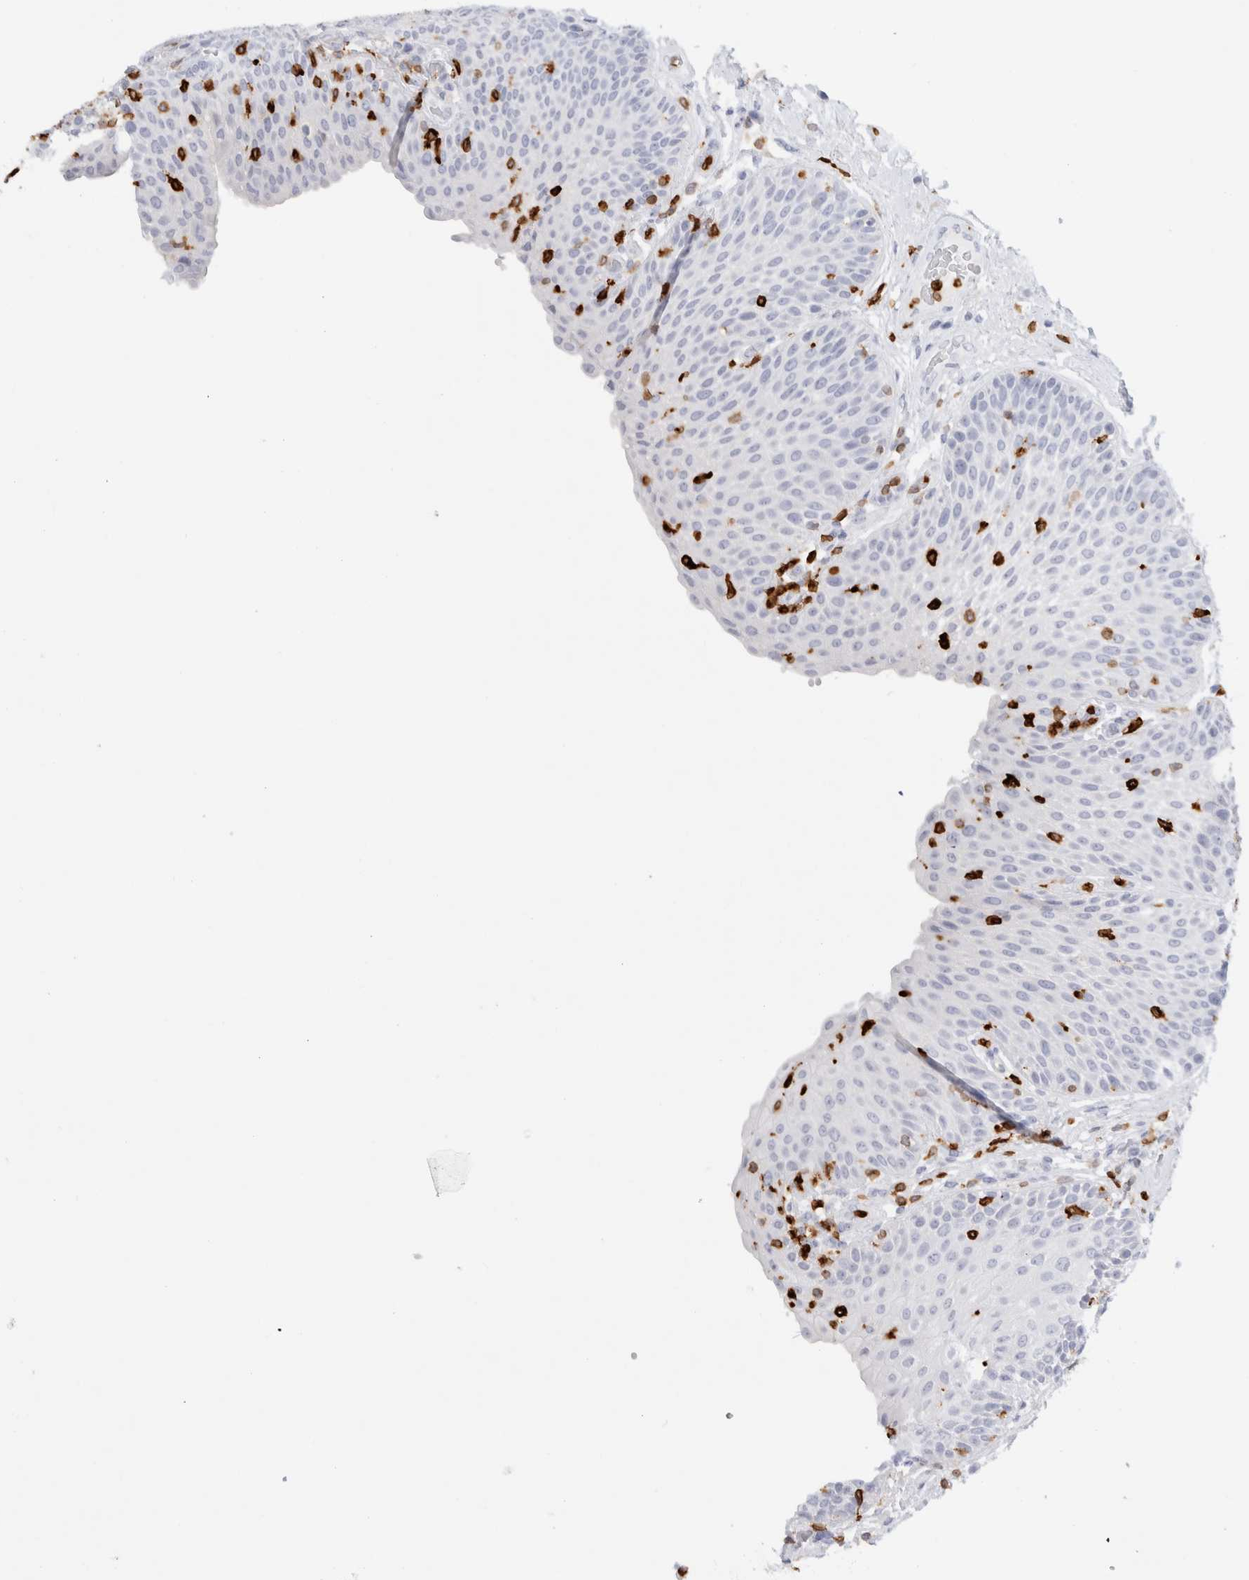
{"staining": {"intensity": "negative", "quantity": "none", "location": "none"}, "tissue": "urinary bladder", "cell_type": "Urothelial cells", "image_type": "normal", "snomed": [{"axis": "morphology", "description": "Normal tissue, NOS"}, {"axis": "topography", "description": "Urinary bladder"}], "caption": "This is an IHC micrograph of unremarkable urinary bladder. There is no staining in urothelial cells.", "gene": "ALOX5AP", "patient": {"sex": "female", "age": 62}}